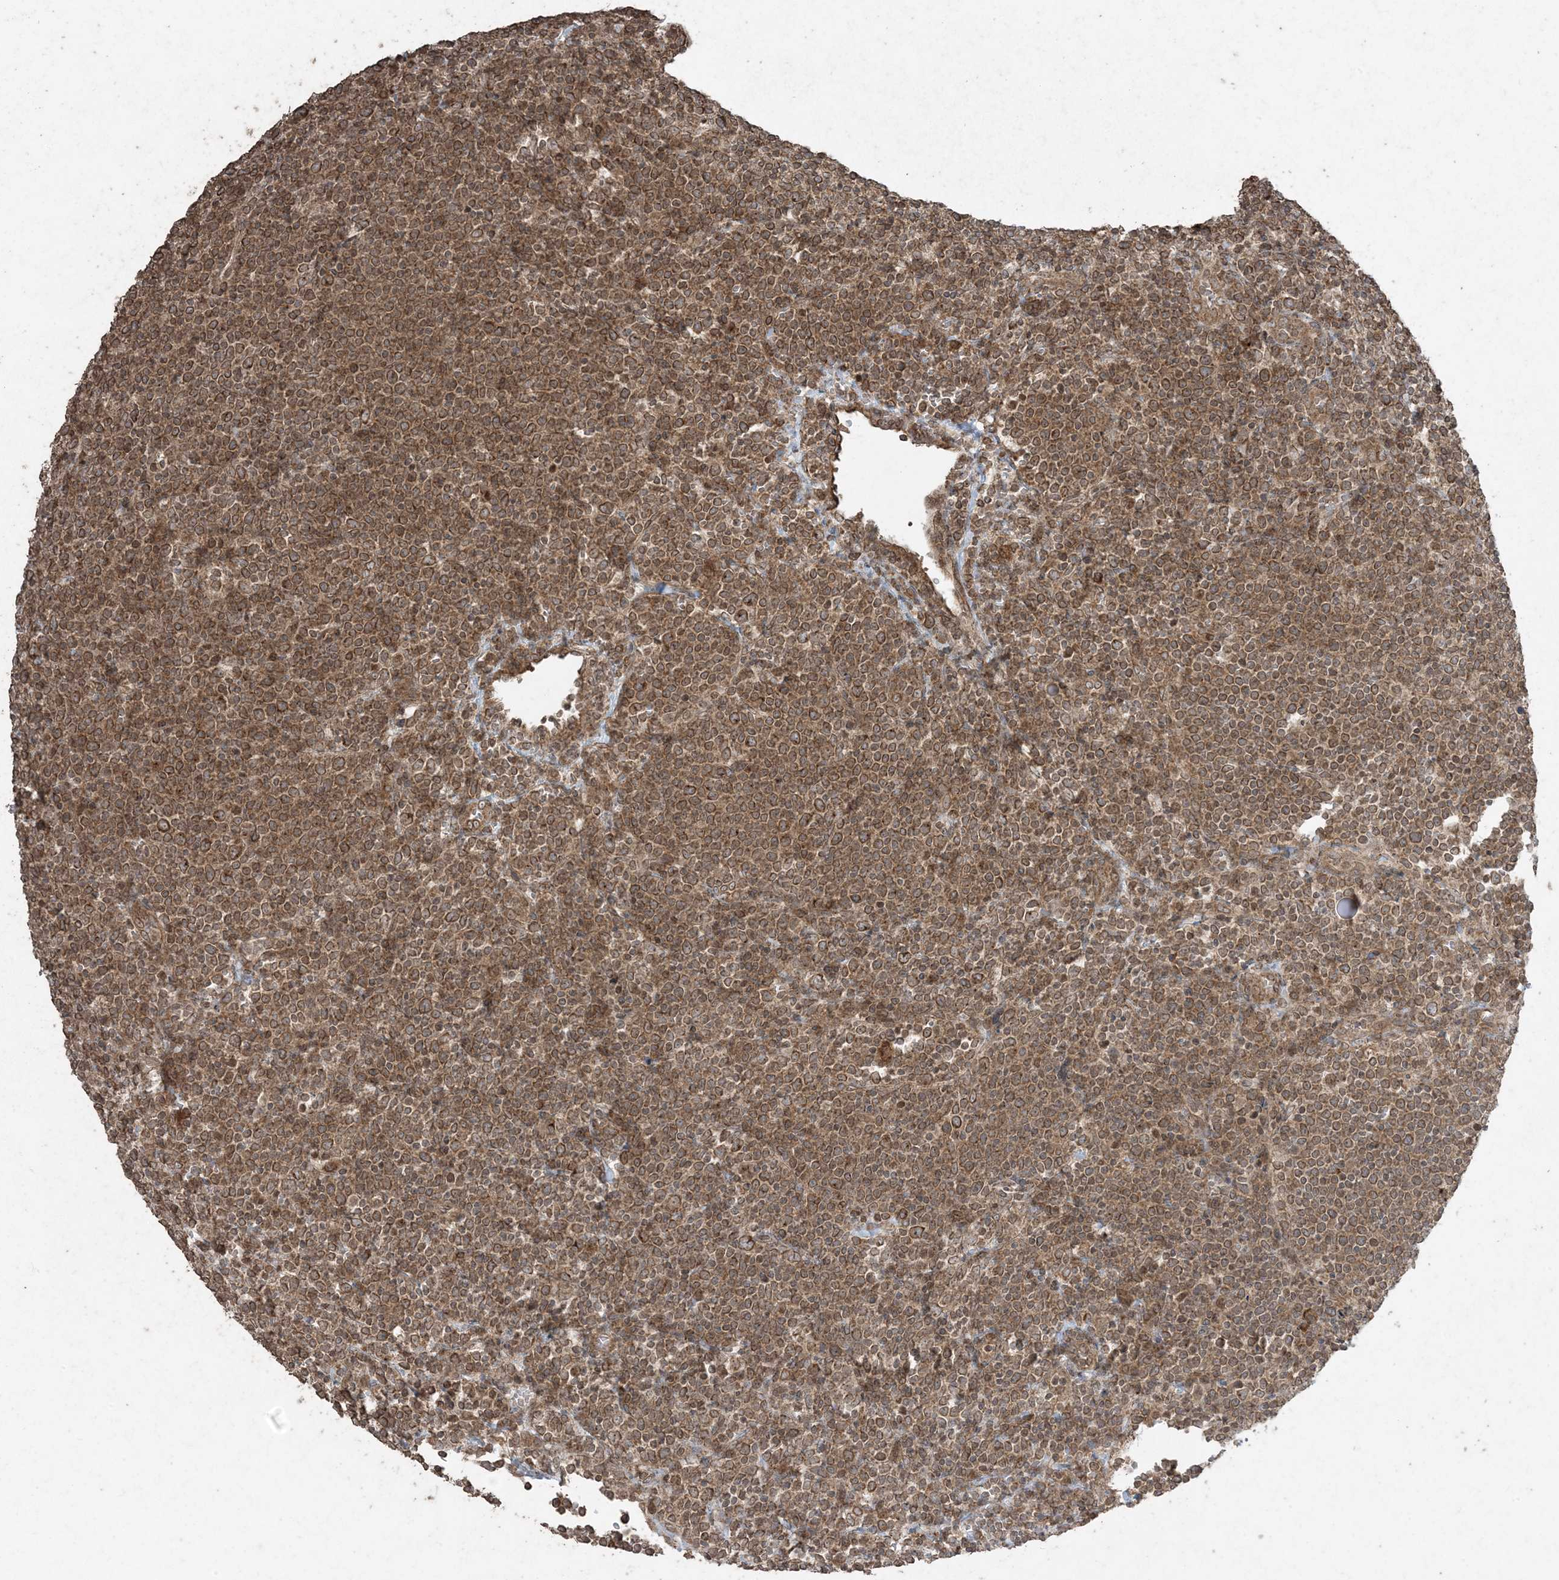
{"staining": {"intensity": "moderate", "quantity": ">75%", "location": "cytoplasmic/membranous"}, "tissue": "lymphoma", "cell_type": "Tumor cells", "image_type": "cancer", "snomed": [{"axis": "morphology", "description": "Malignant lymphoma, non-Hodgkin's type, High grade"}, {"axis": "topography", "description": "Lymph node"}], "caption": "High-grade malignant lymphoma, non-Hodgkin's type tissue exhibits moderate cytoplasmic/membranous positivity in approximately >75% of tumor cells, visualized by immunohistochemistry.", "gene": "DDX19B", "patient": {"sex": "male", "age": 61}}